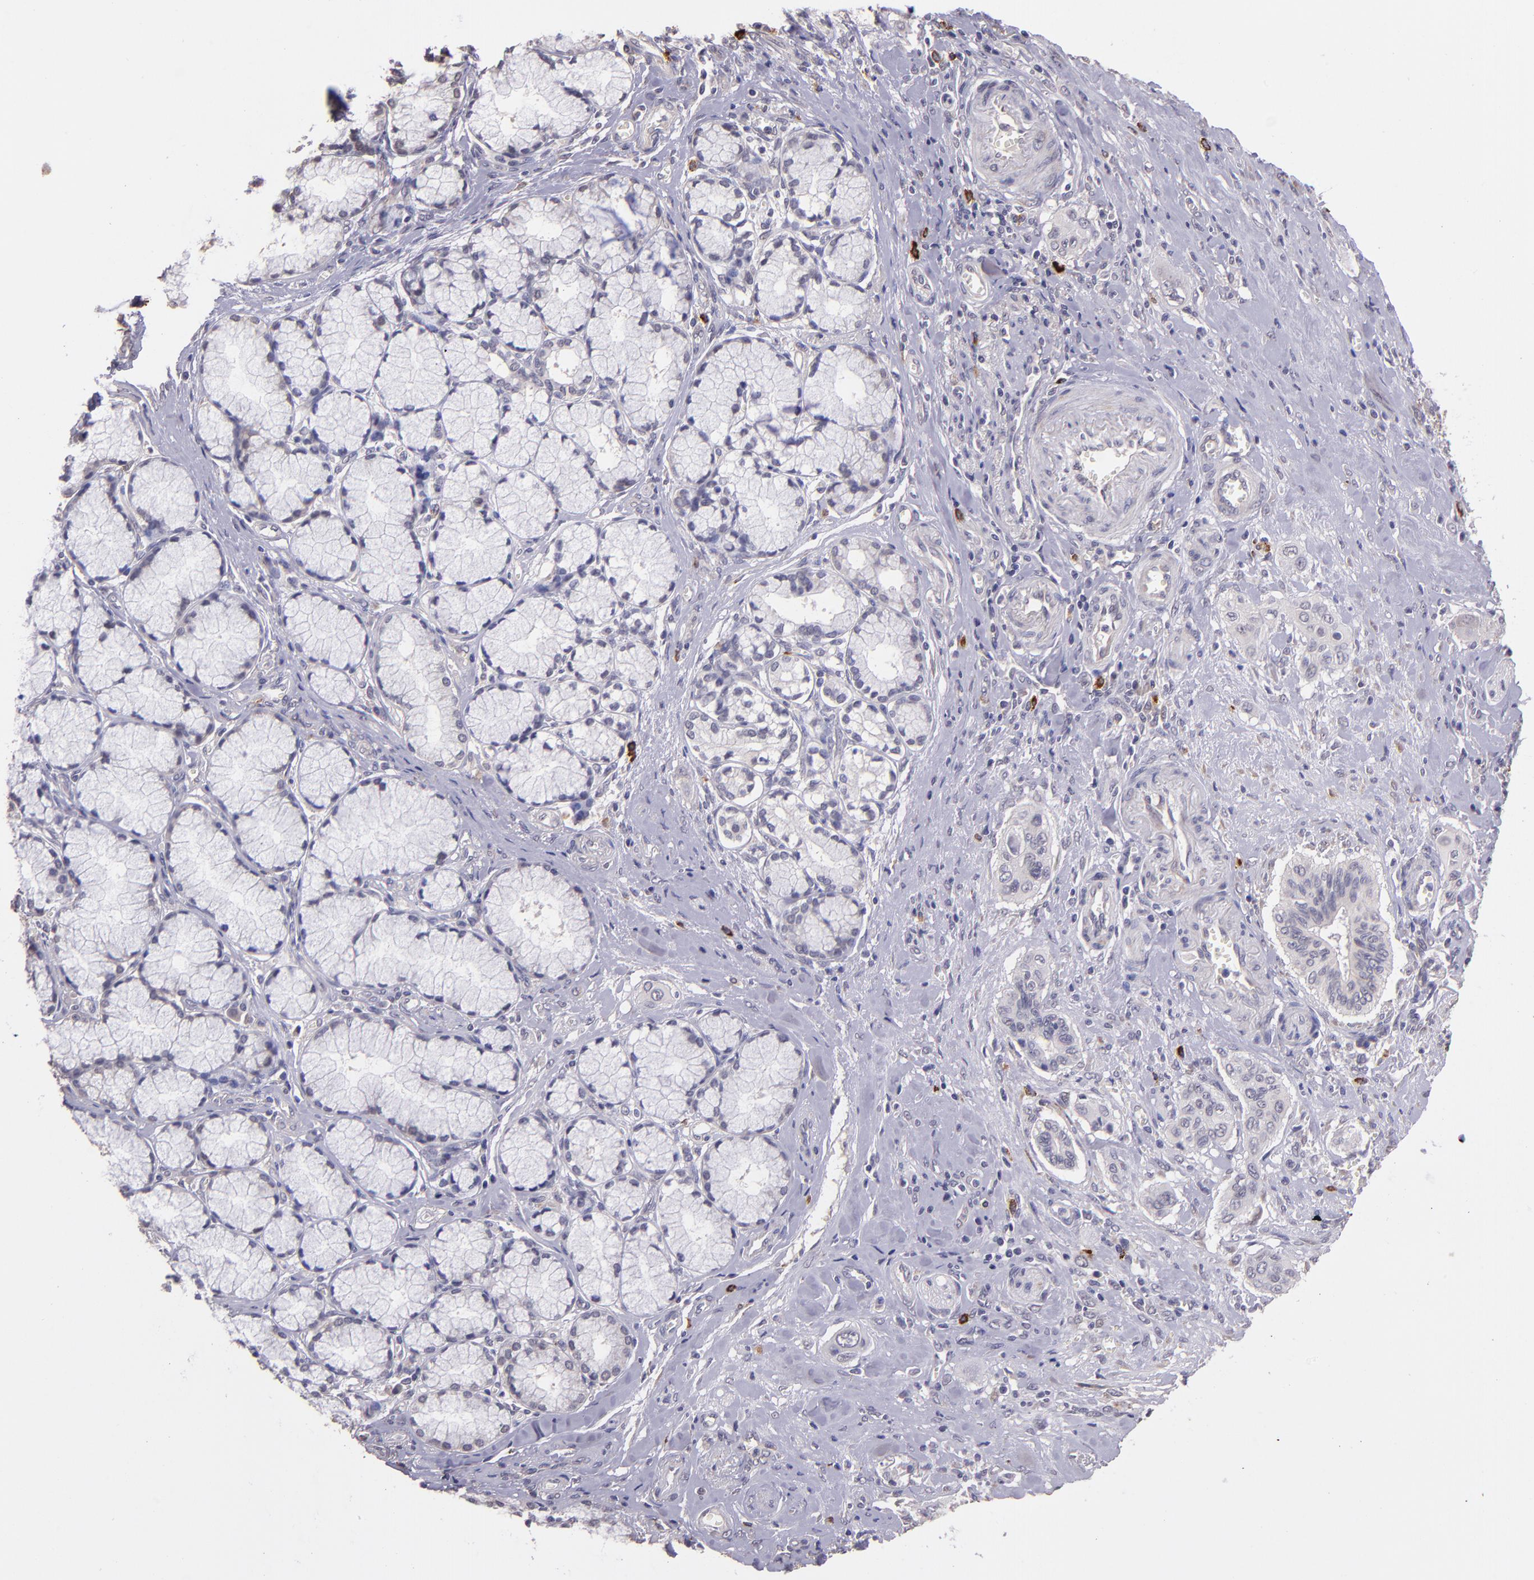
{"staining": {"intensity": "negative", "quantity": "none", "location": "none"}, "tissue": "pancreatic cancer", "cell_type": "Tumor cells", "image_type": "cancer", "snomed": [{"axis": "morphology", "description": "Adenocarcinoma, NOS"}, {"axis": "topography", "description": "Pancreas"}], "caption": "Immunohistochemistry photomicrograph of human adenocarcinoma (pancreatic) stained for a protein (brown), which displays no staining in tumor cells.", "gene": "TAF7L", "patient": {"sex": "male", "age": 77}}